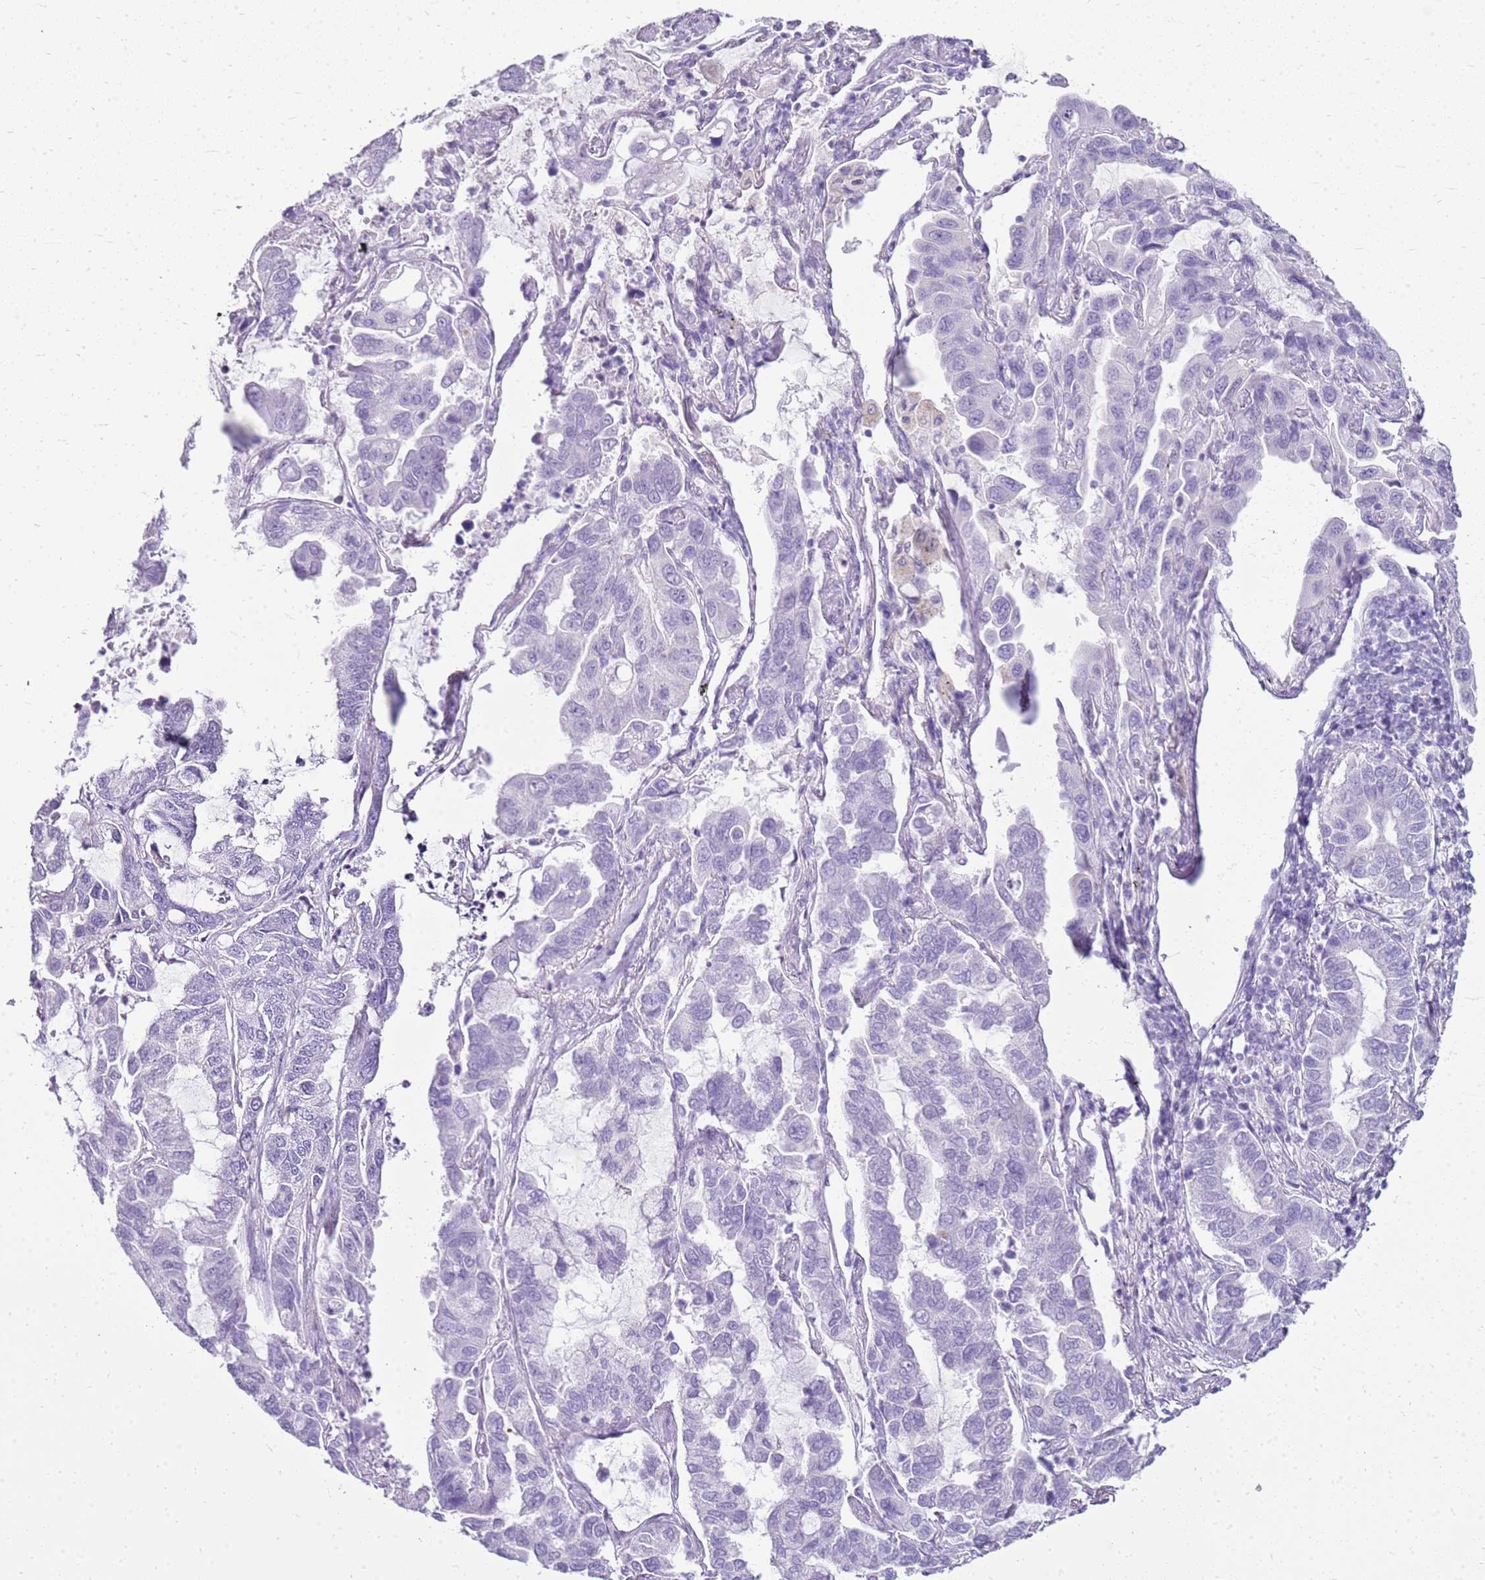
{"staining": {"intensity": "negative", "quantity": "none", "location": "none"}, "tissue": "lung cancer", "cell_type": "Tumor cells", "image_type": "cancer", "snomed": [{"axis": "morphology", "description": "Adenocarcinoma, NOS"}, {"axis": "topography", "description": "Lung"}], "caption": "The immunohistochemistry (IHC) photomicrograph has no significant positivity in tumor cells of adenocarcinoma (lung) tissue. The staining is performed using DAB brown chromogen with nuclei counter-stained in using hematoxylin.", "gene": "SULT1E1", "patient": {"sex": "male", "age": 64}}